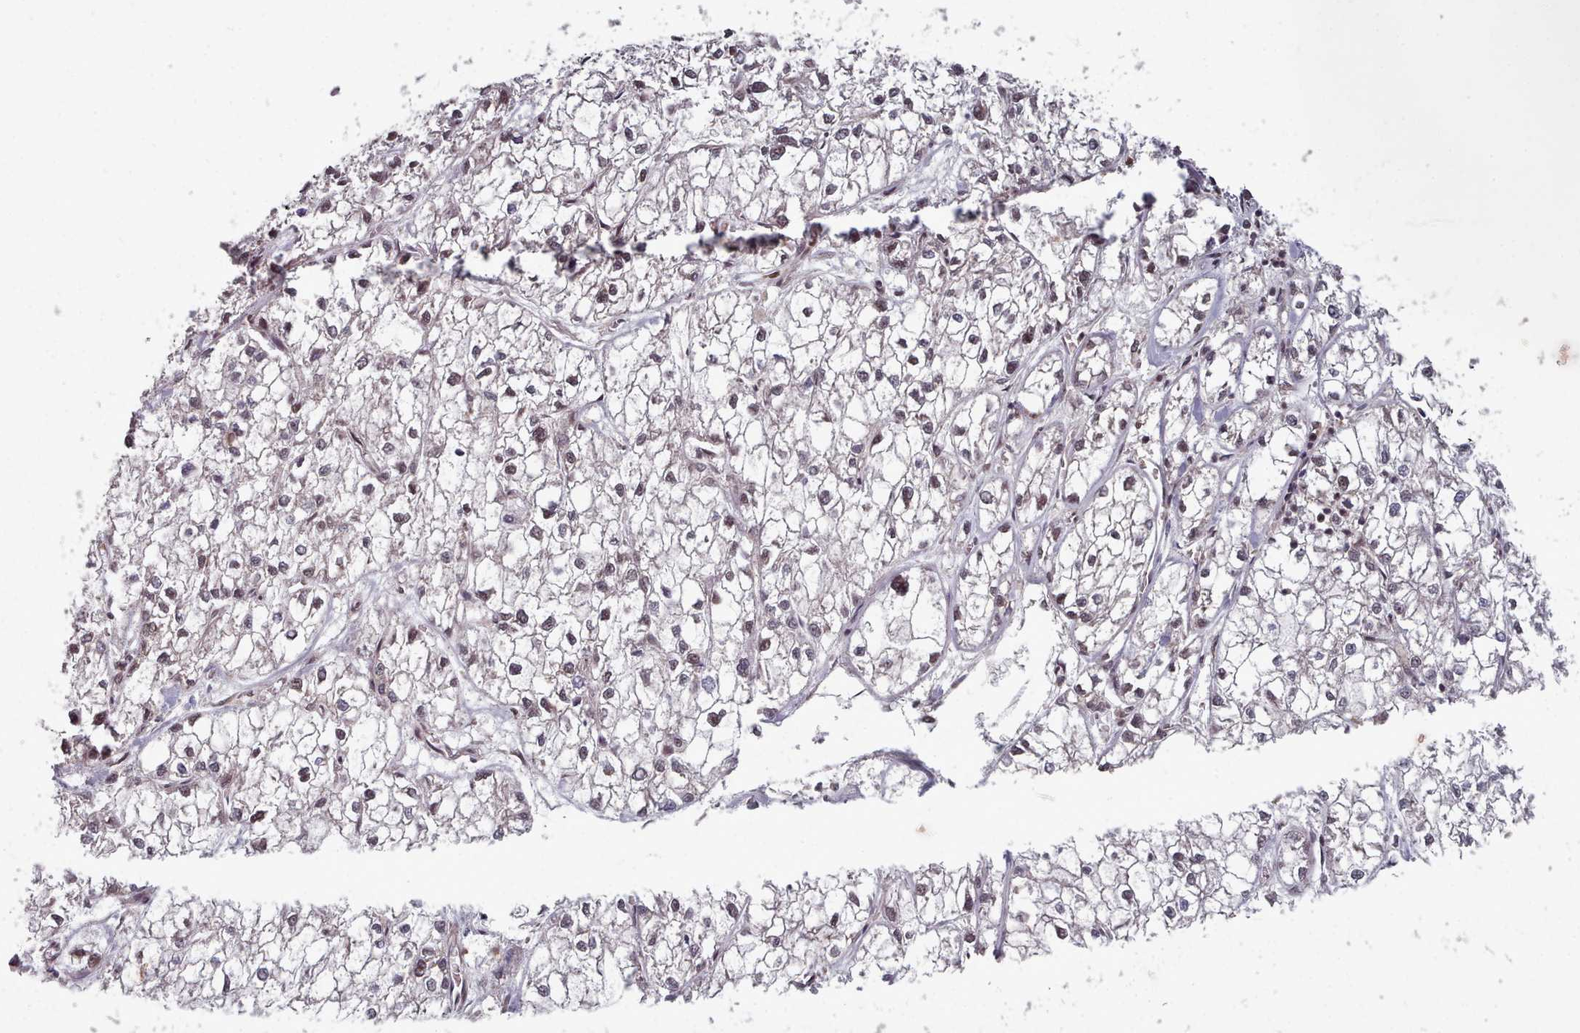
{"staining": {"intensity": "weak", "quantity": "<25%", "location": "nuclear"}, "tissue": "liver cancer", "cell_type": "Tumor cells", "image_type": "cancer", "snomed": [{"axis": "morphology", "description": "Carcinoma, Hepatocellular, NOS"}, {"axis": "topography", "description": "Liver"}], "caption": "Tumor cells are negative for protein expression in human liver cancer (hepatocellular carcinoma).", "gene": "DHX8", "patient": {"sex": "female", "age": 43}}